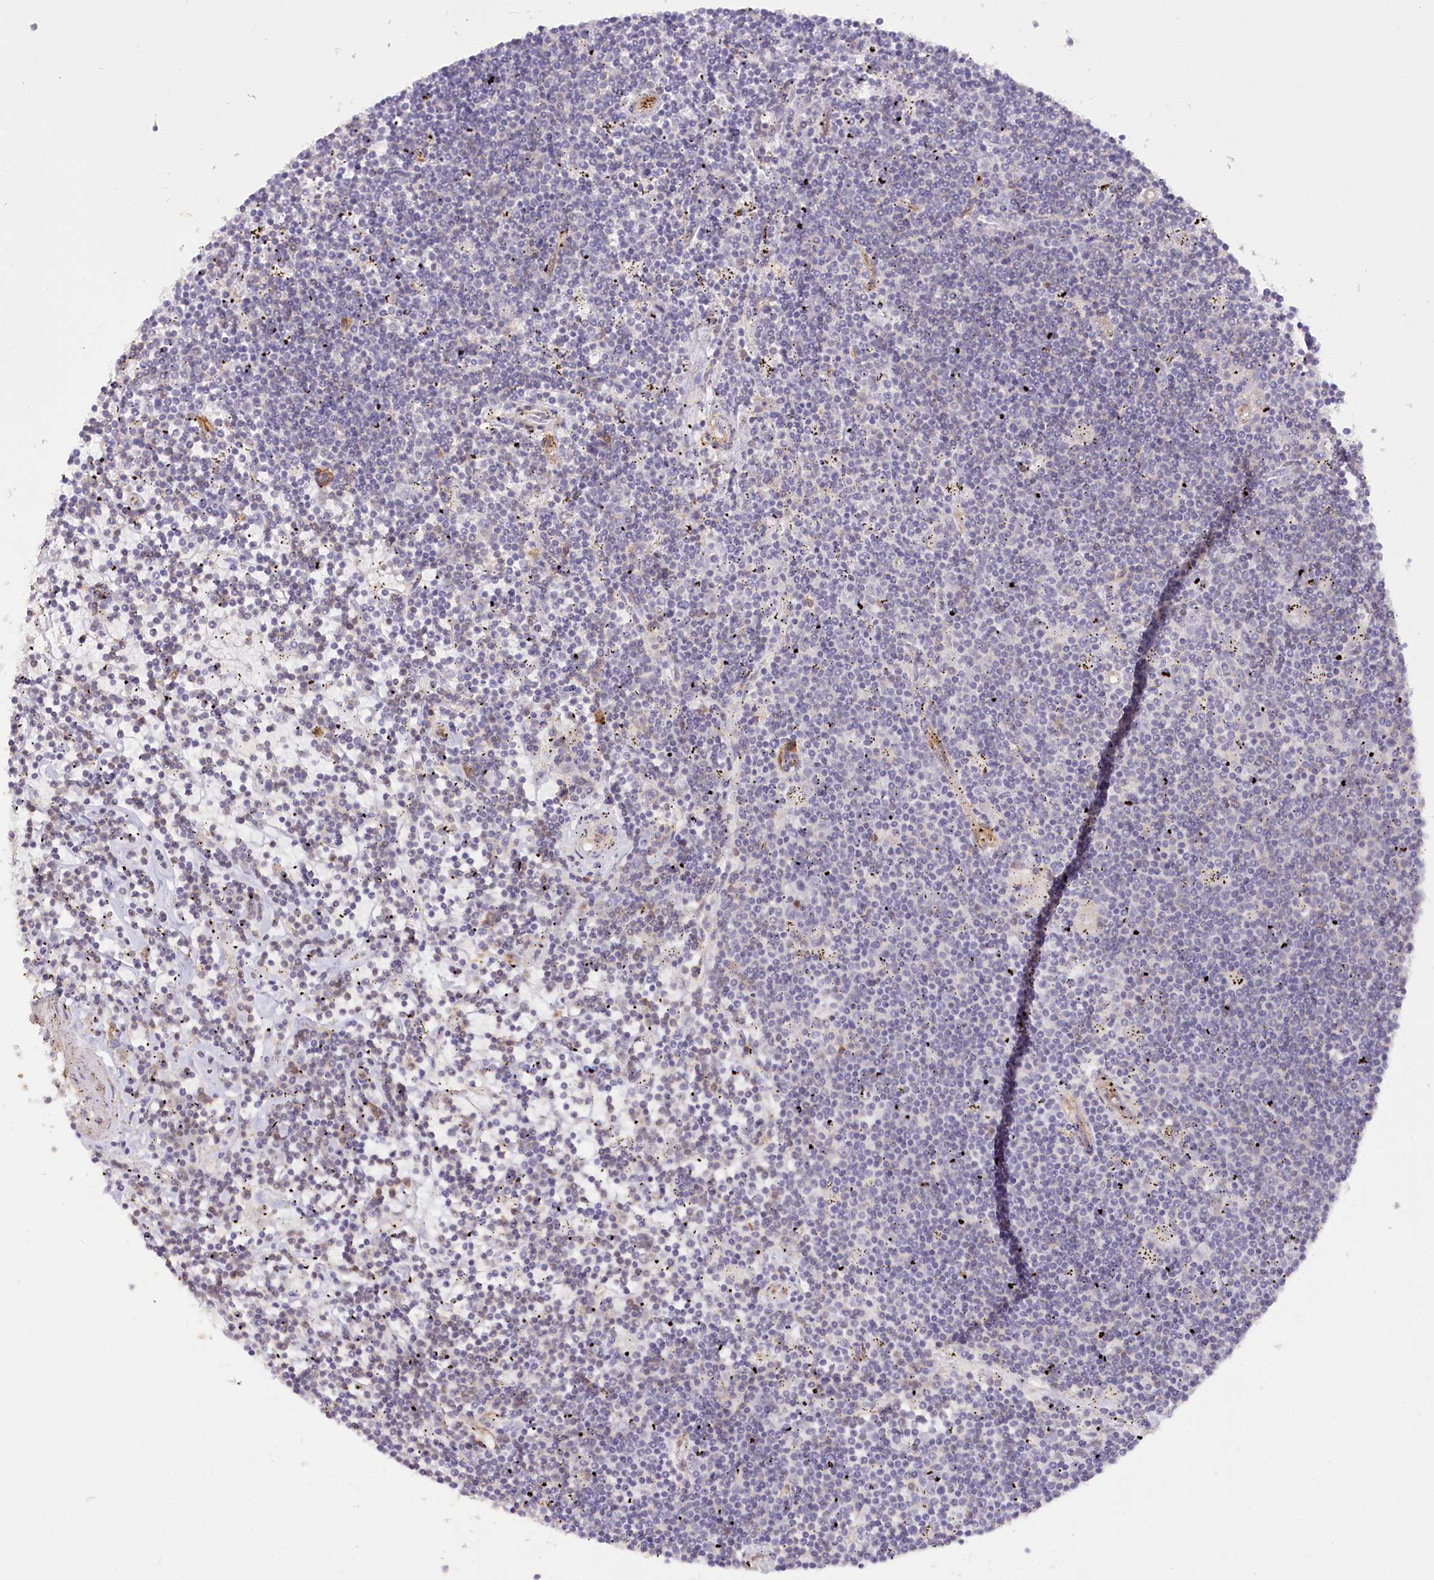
{"staining": {"intensity": "negative", "quantity": "none", "location": "none"}, "tissue": "lymphoma", "cell_type": "Tumor cells", "image_type": "cancer", "snomed": [{"axis": "morphology", "description": "Malignant lymphoma, non-Hodgkin's type, Low grade"}, {"axis": "topography", "description": "Spleen"}], "caption": "Image shows no protein positivity in tumor cells of malignant lymphoma, non-Hodgkin's type (low-grade) tissue.", "gene": "SYNPO2", "patient": {"sex": "male", "age": 76}}